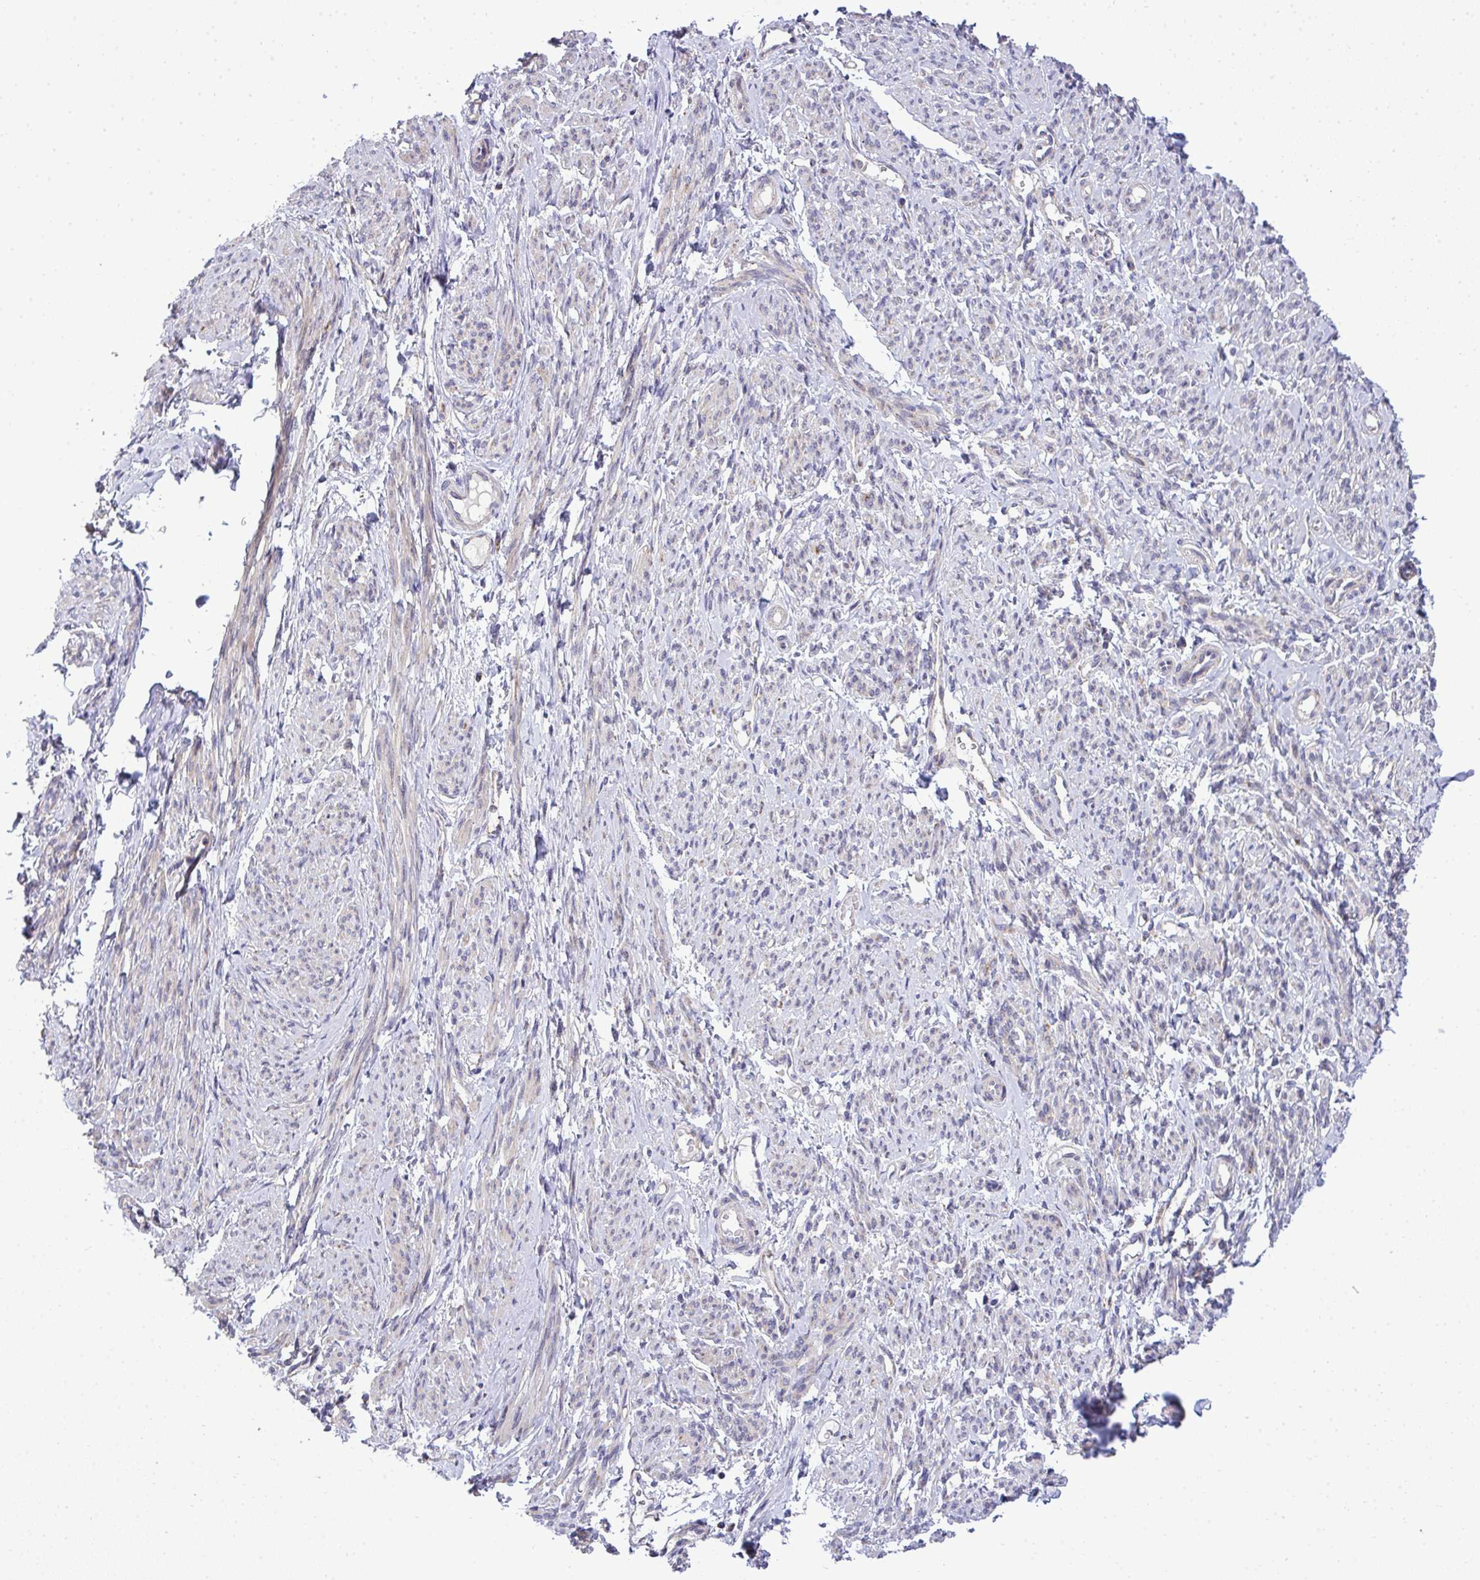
{"staining": {"intensity": "weak", "quantity": "25%-75%", "location": "cytoplasmic/membranous"}, "tissue": "smooth muscle", "cell_type": "Smooth muscle cells", "image_type": "normal", "snomed": [{"axis": "morphology", "description": "Normal tissue, NOS"}, {"axis": "topography", "description": "Smooth muscle"}], "caption": "Weak cytoplasmic/membranous staining is appreciated in about 25%-75% of smooth muscle cells in benign smooth muscle.", "gene": "XAF1", "patient": {"sex": "female", "age": 65}}